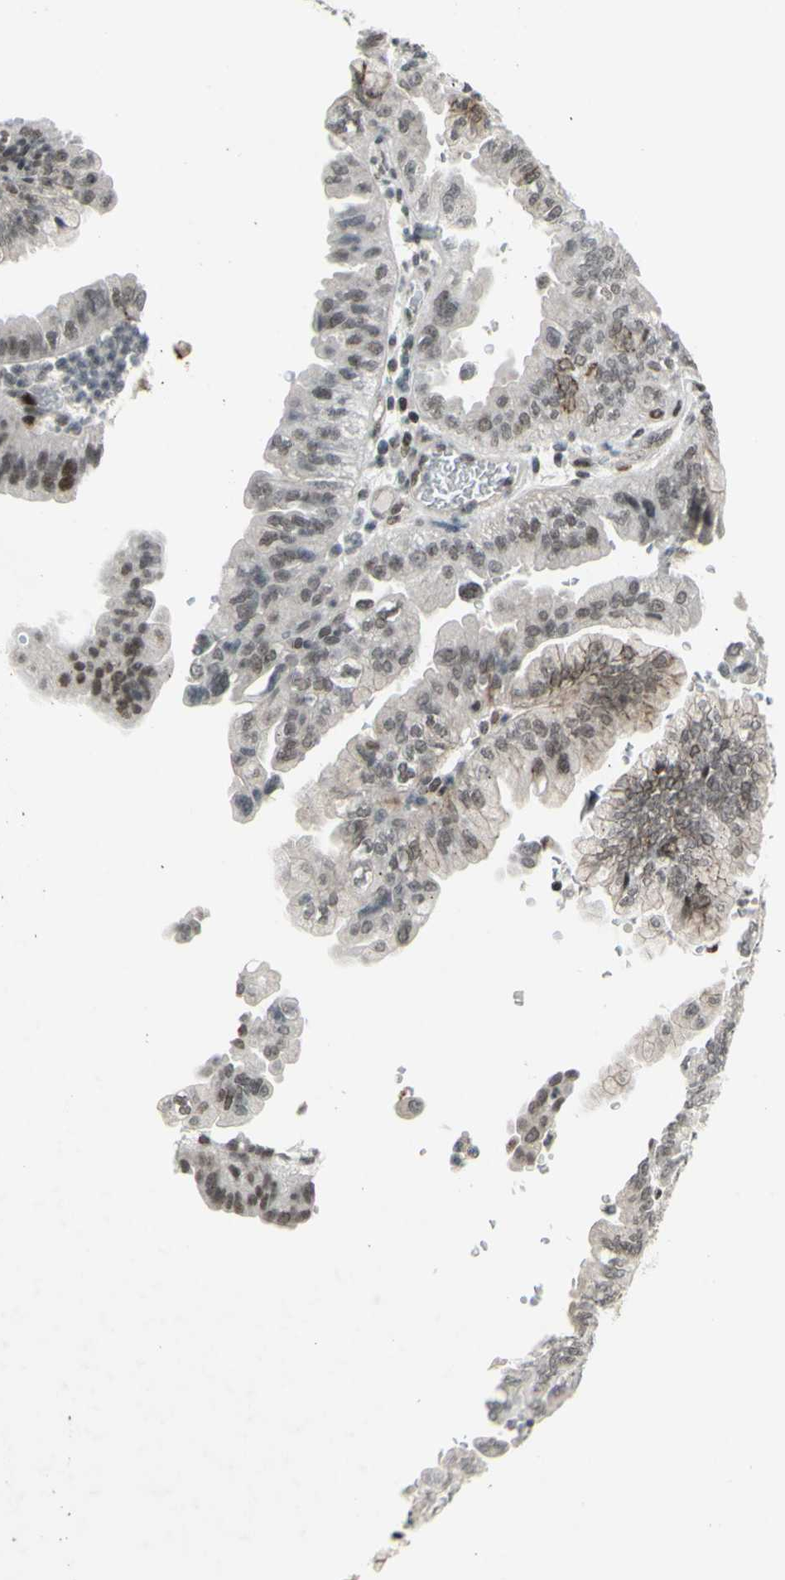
{"staining": {"intensity": "moderate", "quantity": "<25%", "location": "nuclear"}, "tissue": "pancreatic cancer", "cell_type": "Tumor cells", "image_type": "cancer", "snomed": [{"axis": "morphology", "description": "Adenocarcinoma, NOS"}, {"axis": "topography", "description": "Pancreas"}], "caption": "Immunohistochemistry (IHC) photomicrograph of neoplastic tissue: pancreatic cancer (adenocarcinoma) stained using immunohistochemistry demonstrates low levels of moderate protein expression localized specifically in the nuclear of tumor cells, appearing as a nuclear brown color.", "gene": "SUPT6H", "patient": {"sex": "male", "age": 70}}